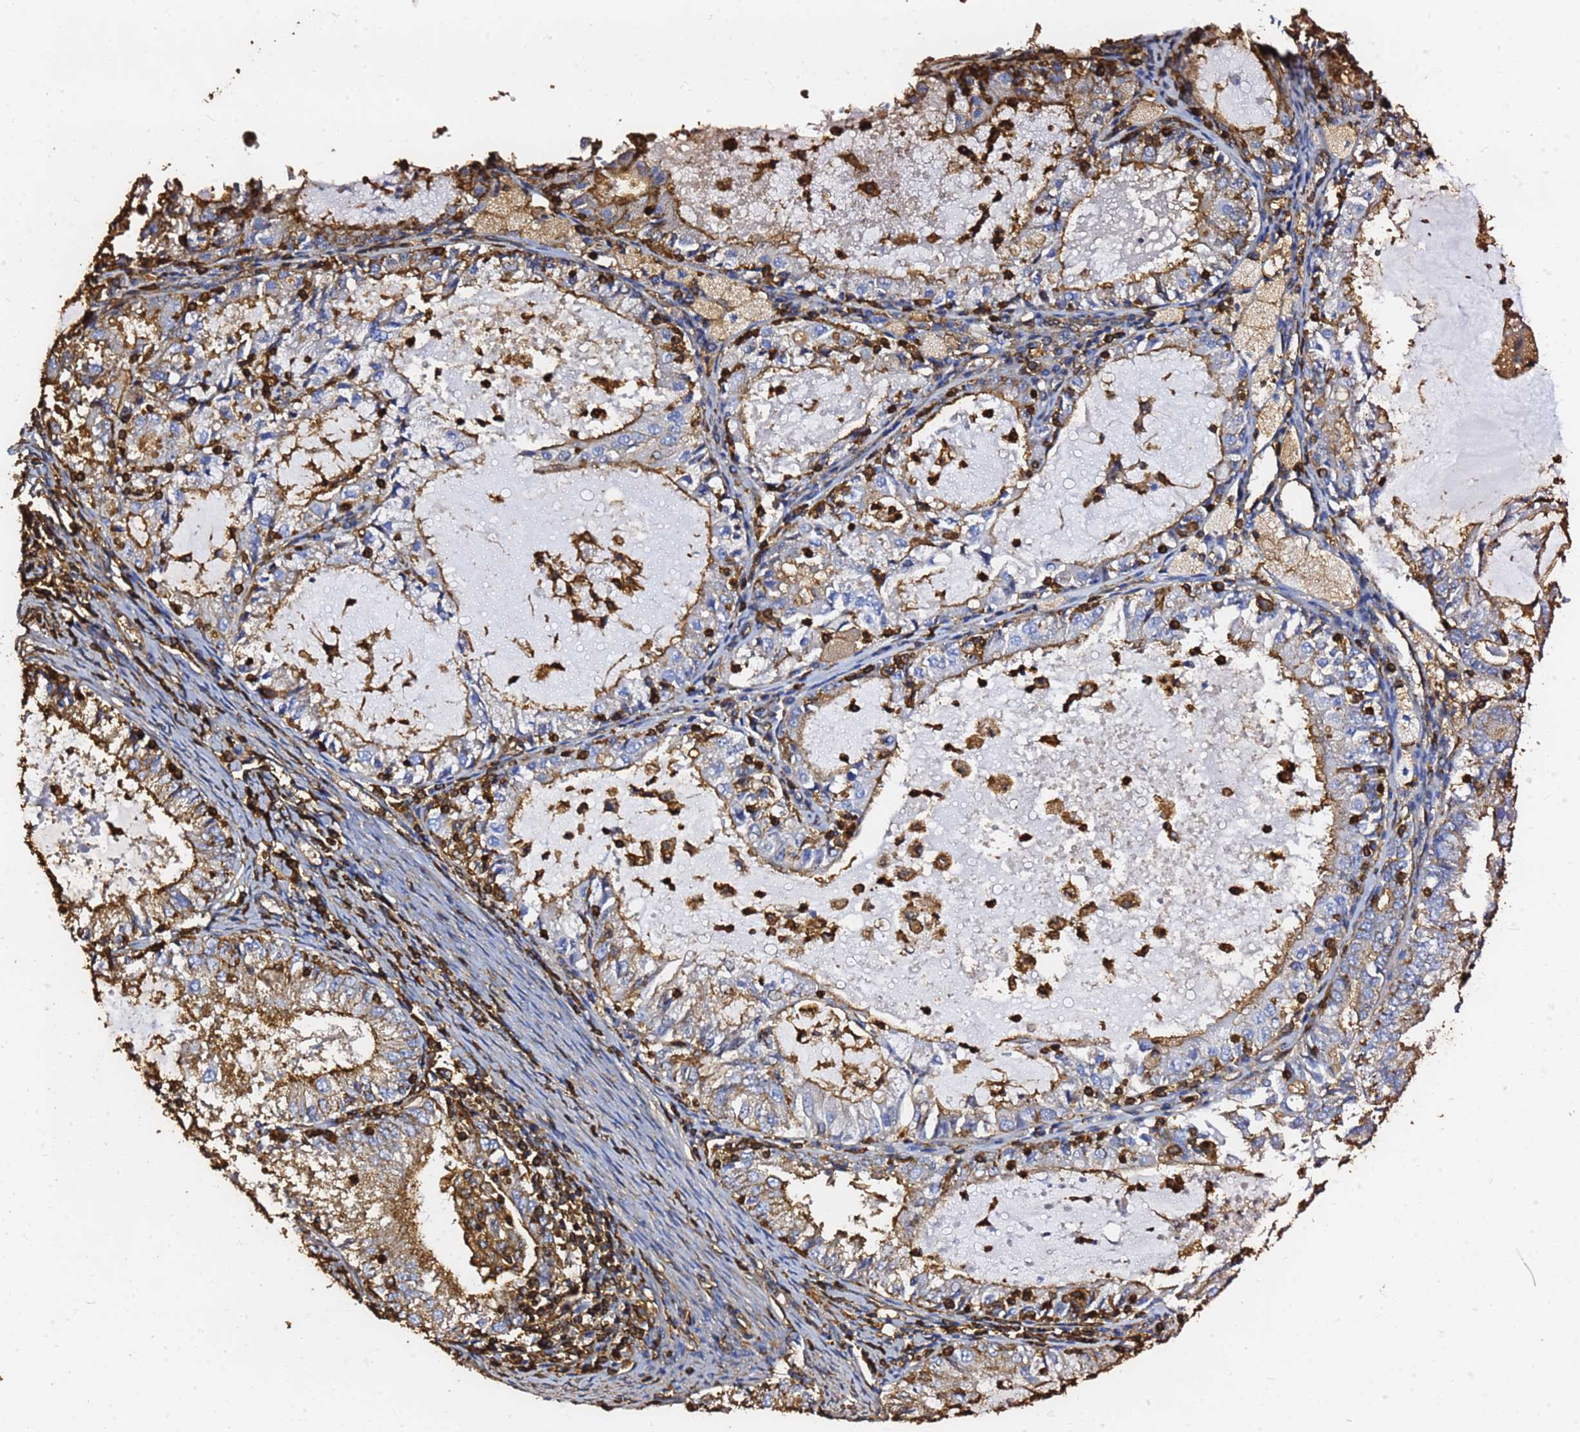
{"staining": {"intensity": "moderate", "quantity": "25%-75%", "location": "cytoplasmic/membranous"}, "tissue": "endometrial cancer", "cell_type": "Tumor cells", "image_type": "cancer", "snomed": [{"axis": "morphology", "description": "Adenocarcinoma, NOS"}, {"axis": "topography", "description": "Endometrium"}], "caption": "This is an image of immunohistochemistry staining of adenocarcinoma (endometrial), which shows moderate positivity in the cytoplasmic/membranous of tumor cells.", "gene": "ACTB", "patient": {"sex": "female", "age": 57}}